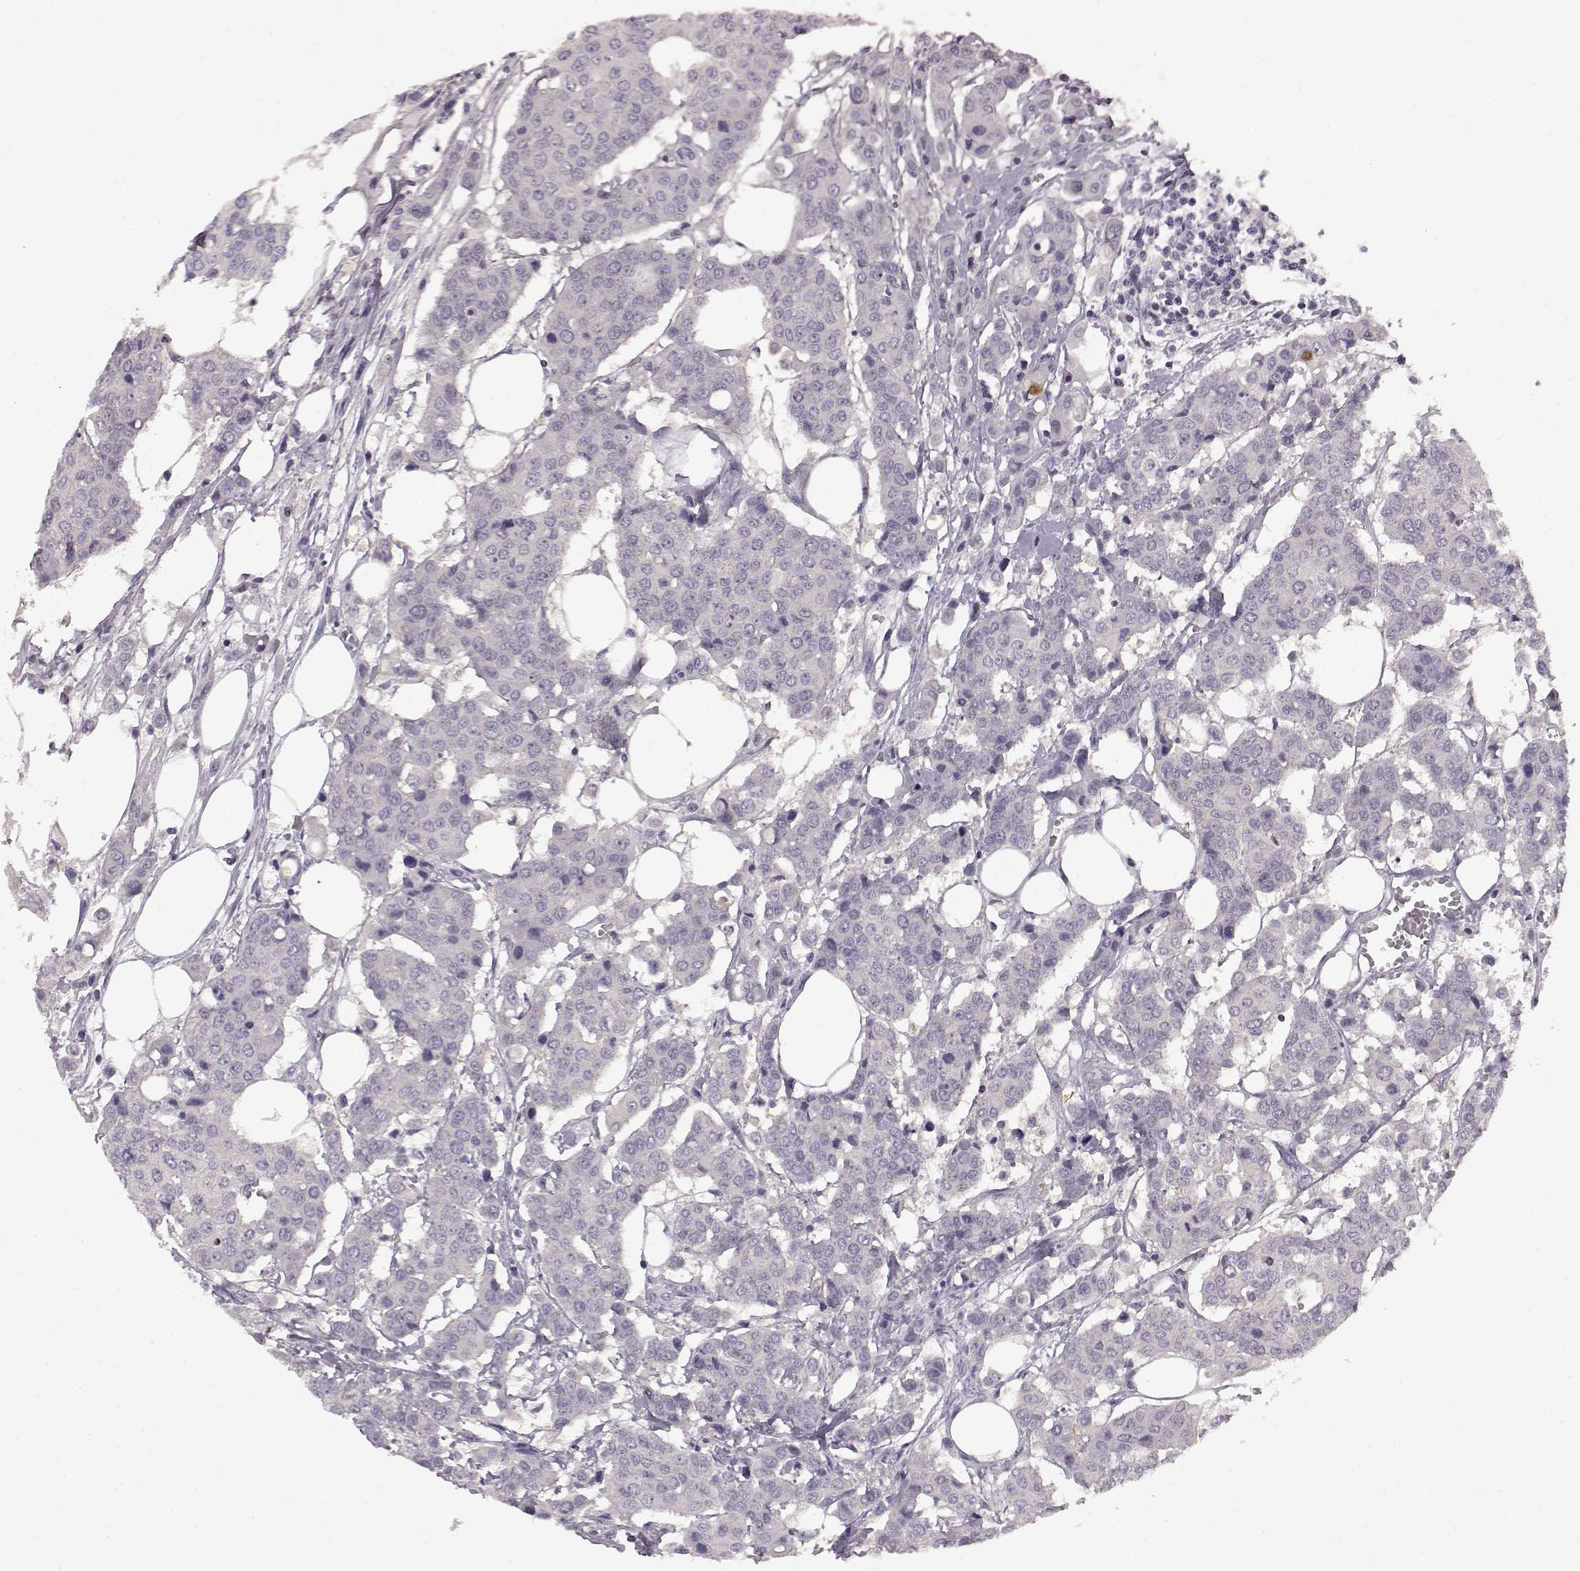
{"staining": {"intensity": "negative", "quantity": "none", "location": "none"}, "tissue": "carcinoid", "cell_type": "Tumor cells", "image_type": "cancer", "snomed": [{"axis": "morphology", "description": "Carcinoid, malignant, NOS"}, {"axis": "topography", "description": "Colon"}], "caption": "Carcinoid stained for a protein using IHC displays no positivity tumor cells.", "gene": "KRT85", "patient": {"sex": "male", "age": 81}}